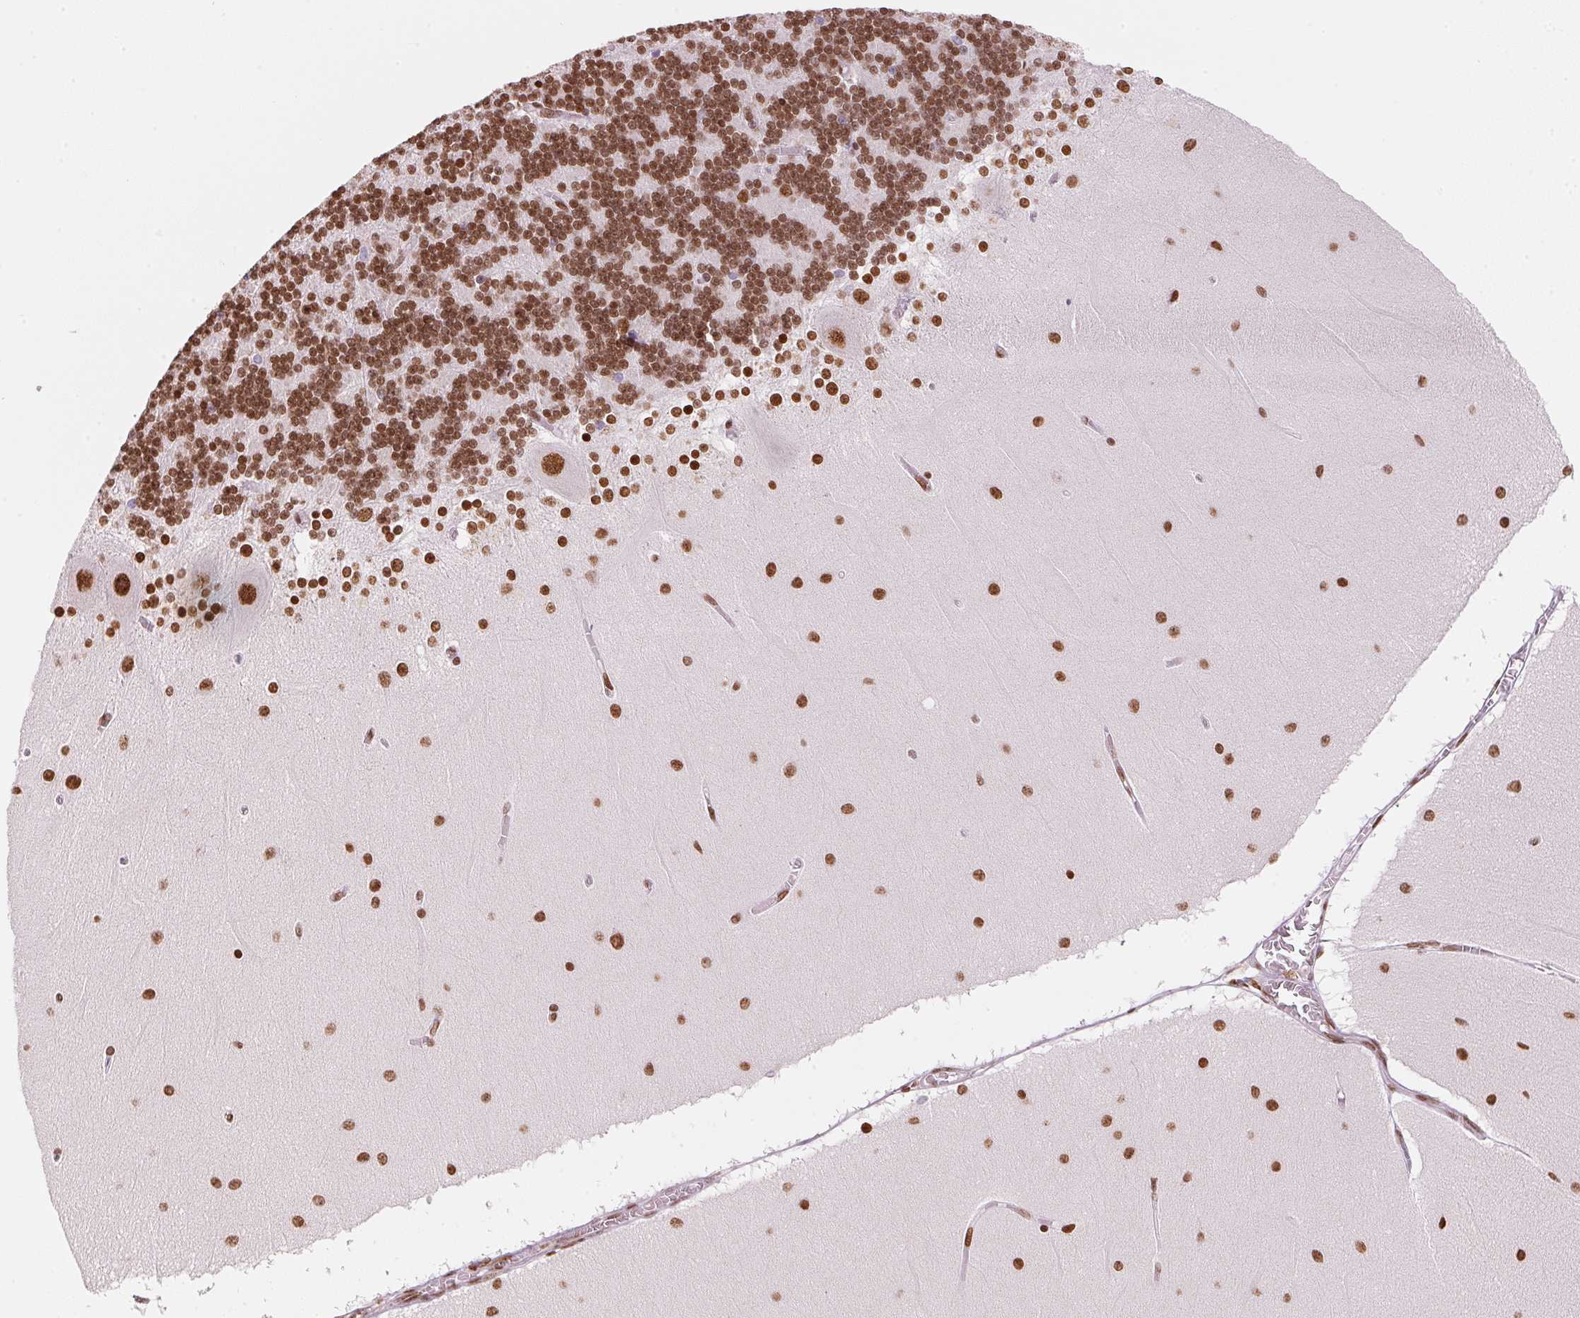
{"staining": {"intensity": "strong", "quantity": ">75%", "location": "nuclear"}, "tissue": "cerebellum", "cell_type": "Cells in granular layer", "image_type": "normal", "snomed": [{"axis": "morphology", "description": "Normal tissue, NOS"}, {"axis": "topography", "description": "Cerebellum"}], "caption": "Immunohistochemical staining of unremarkable cerebellum displays high levels of strong nuclear positivity in about >75% of cells in granular layer.", "gene": "NXF1", "patient": {"sex": "female", "age": 54}}